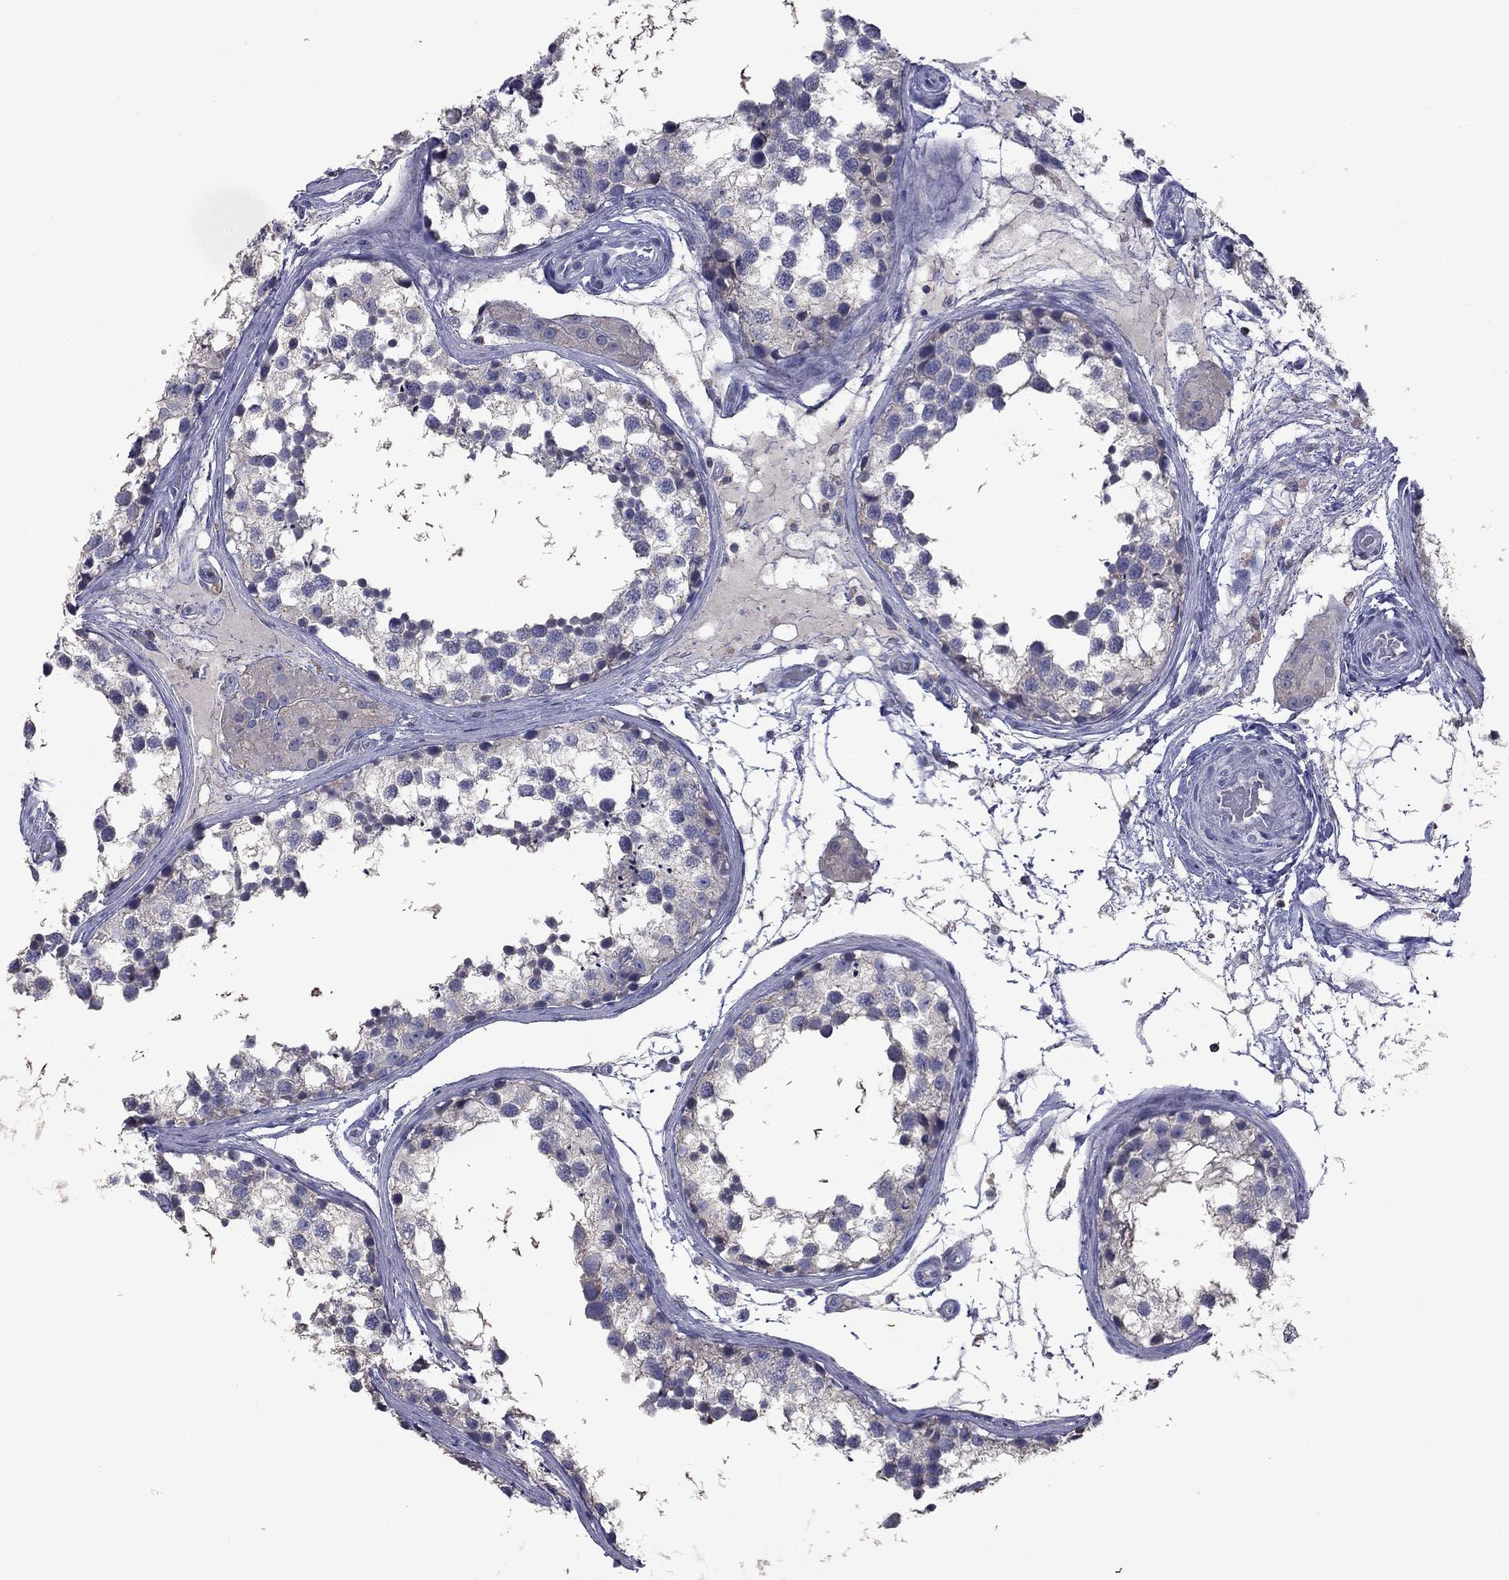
{"staining": {"intensity": "negative", "quantity": "none", "location": "none"}, "tissue": "testis", "cell_type": "Cells in seminiferous ducts", "image_type": "normal", "snomed": [{"axis": "morphology", "description": "Normal tissue, NOS"}, {"axis": "morphology", "description": "Seminoma, NOS"}, {"axis": "topography", "description": "Testis"}], "caption": "Immunohistochemistry (IHC) photomicrograph of unremarkable testis stained for a protein (brown), which displays no expression in cells in seminiferous ducts.", "gene": "ENSG00000288520", "patient": {"sex": "male", "age": 65}}